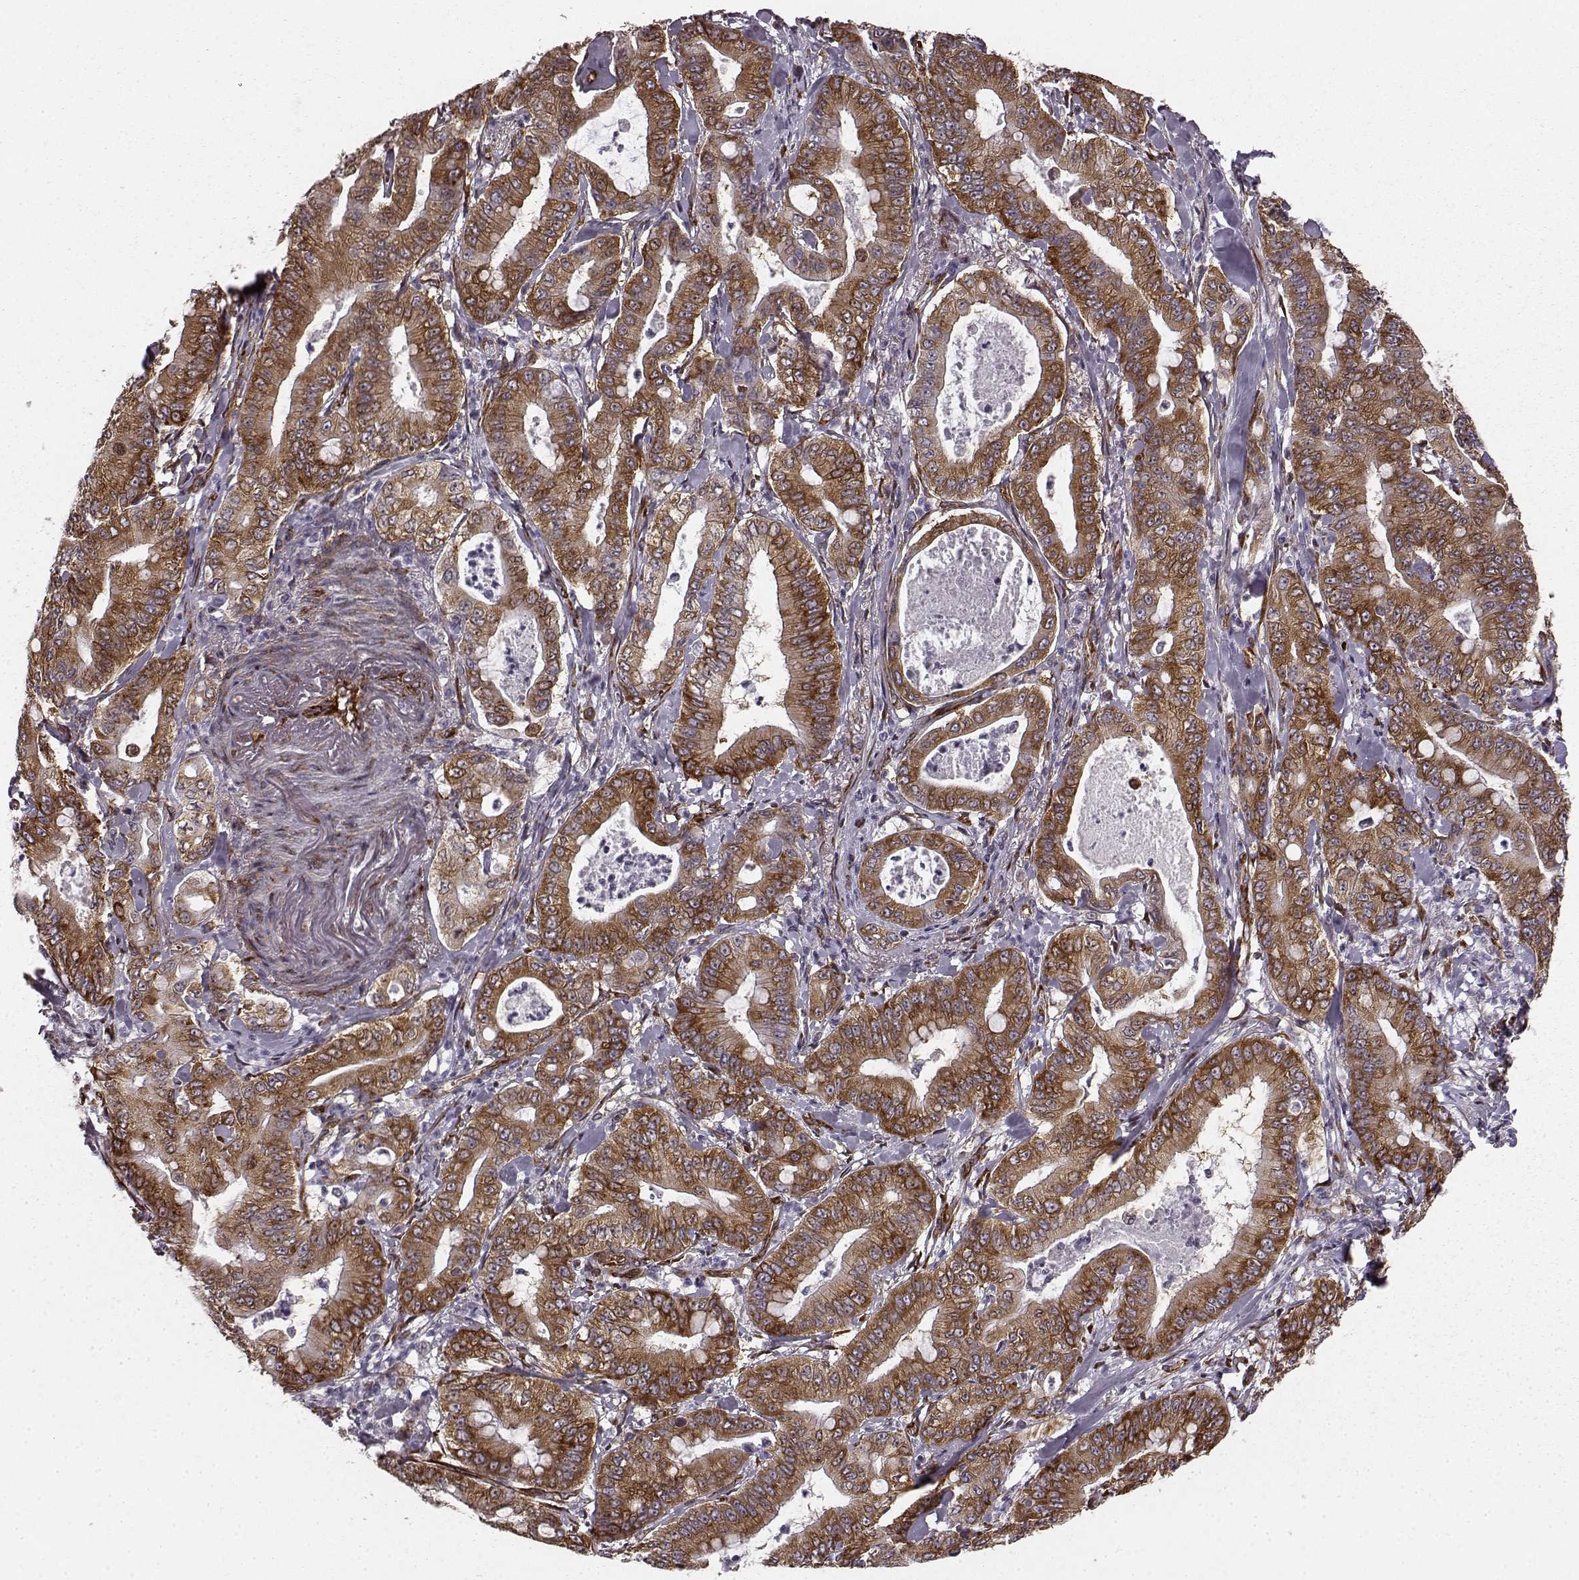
{"staining": {"intensity": "strong", "quantity": "25%-75%", "location": "cytoplasmic/membranous"}, "tissue": "pancreatic cancer", "cell_type": "Tumor cells", "image_type": "cancer", "snomed": [{"axis": "morphology", "description": "Adenocarcinoma, NOS"}, {"axis": "topography", "description": "Pancreas"}], "caption": "Tumor cells reveal high levels of strong cytoplasmic/membranous expression in about 25%-75% of cells in pancreatic cancer (adenocarcinoma). (DAB IHC, brown staining for protein, blue staining for nuclei).", "gene": "TMEM14A", "patient": {"sex": "male", "age": 71}}